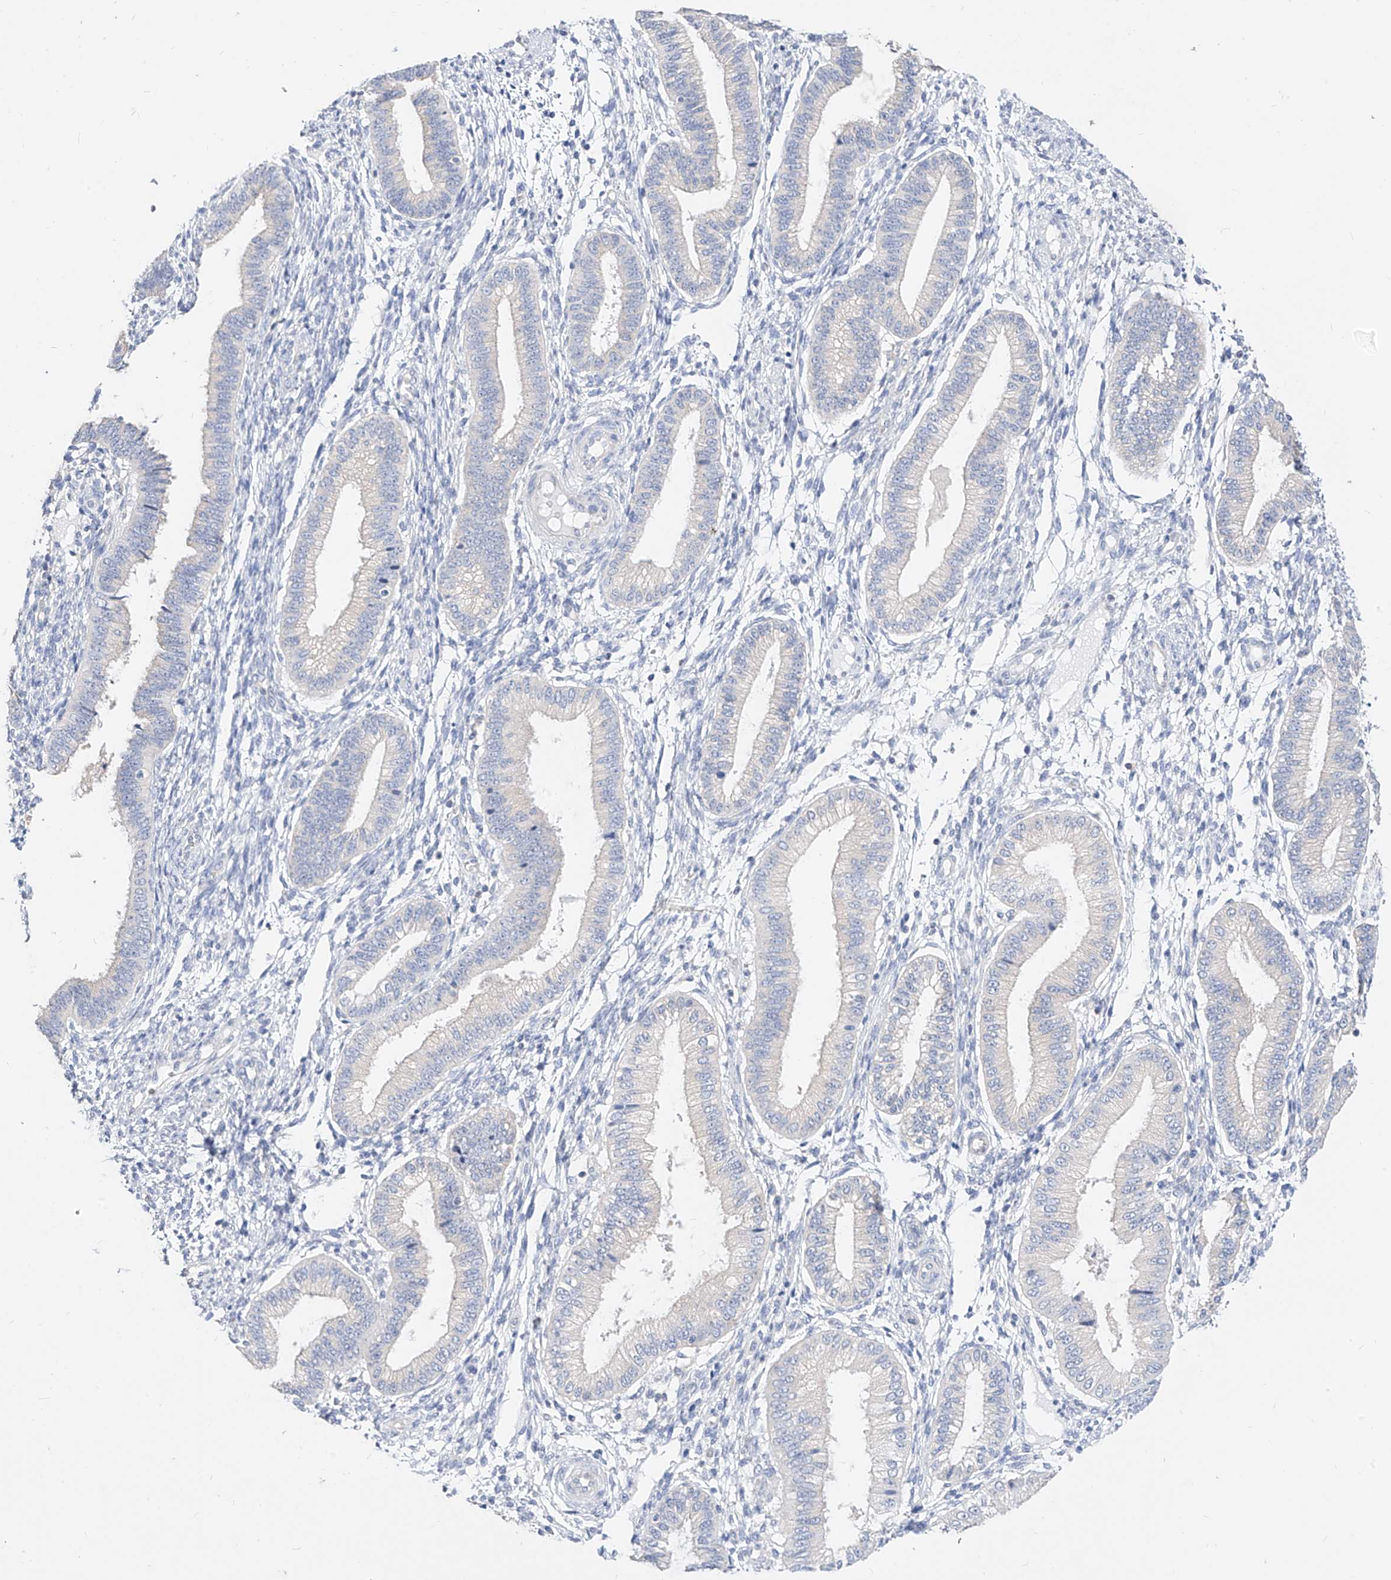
{"staining": {"intensity": "negative", "quantity": "none", "location": "none"}, "tissue": "endometrium", "cell_type": "Cells in endometrial stroma", "image_type": "normal", "snomed": [{"axis": "morphology", "description": "Normal tissue, NOS"}, {"axis": "topography", "description": "Endometrium"}], "caption": "Cells in endometrial stroma show no significant positivity in unremarkable endometrium.", "gene": "ZZEF1", "patient": {"sex": "female", "age": 39}}